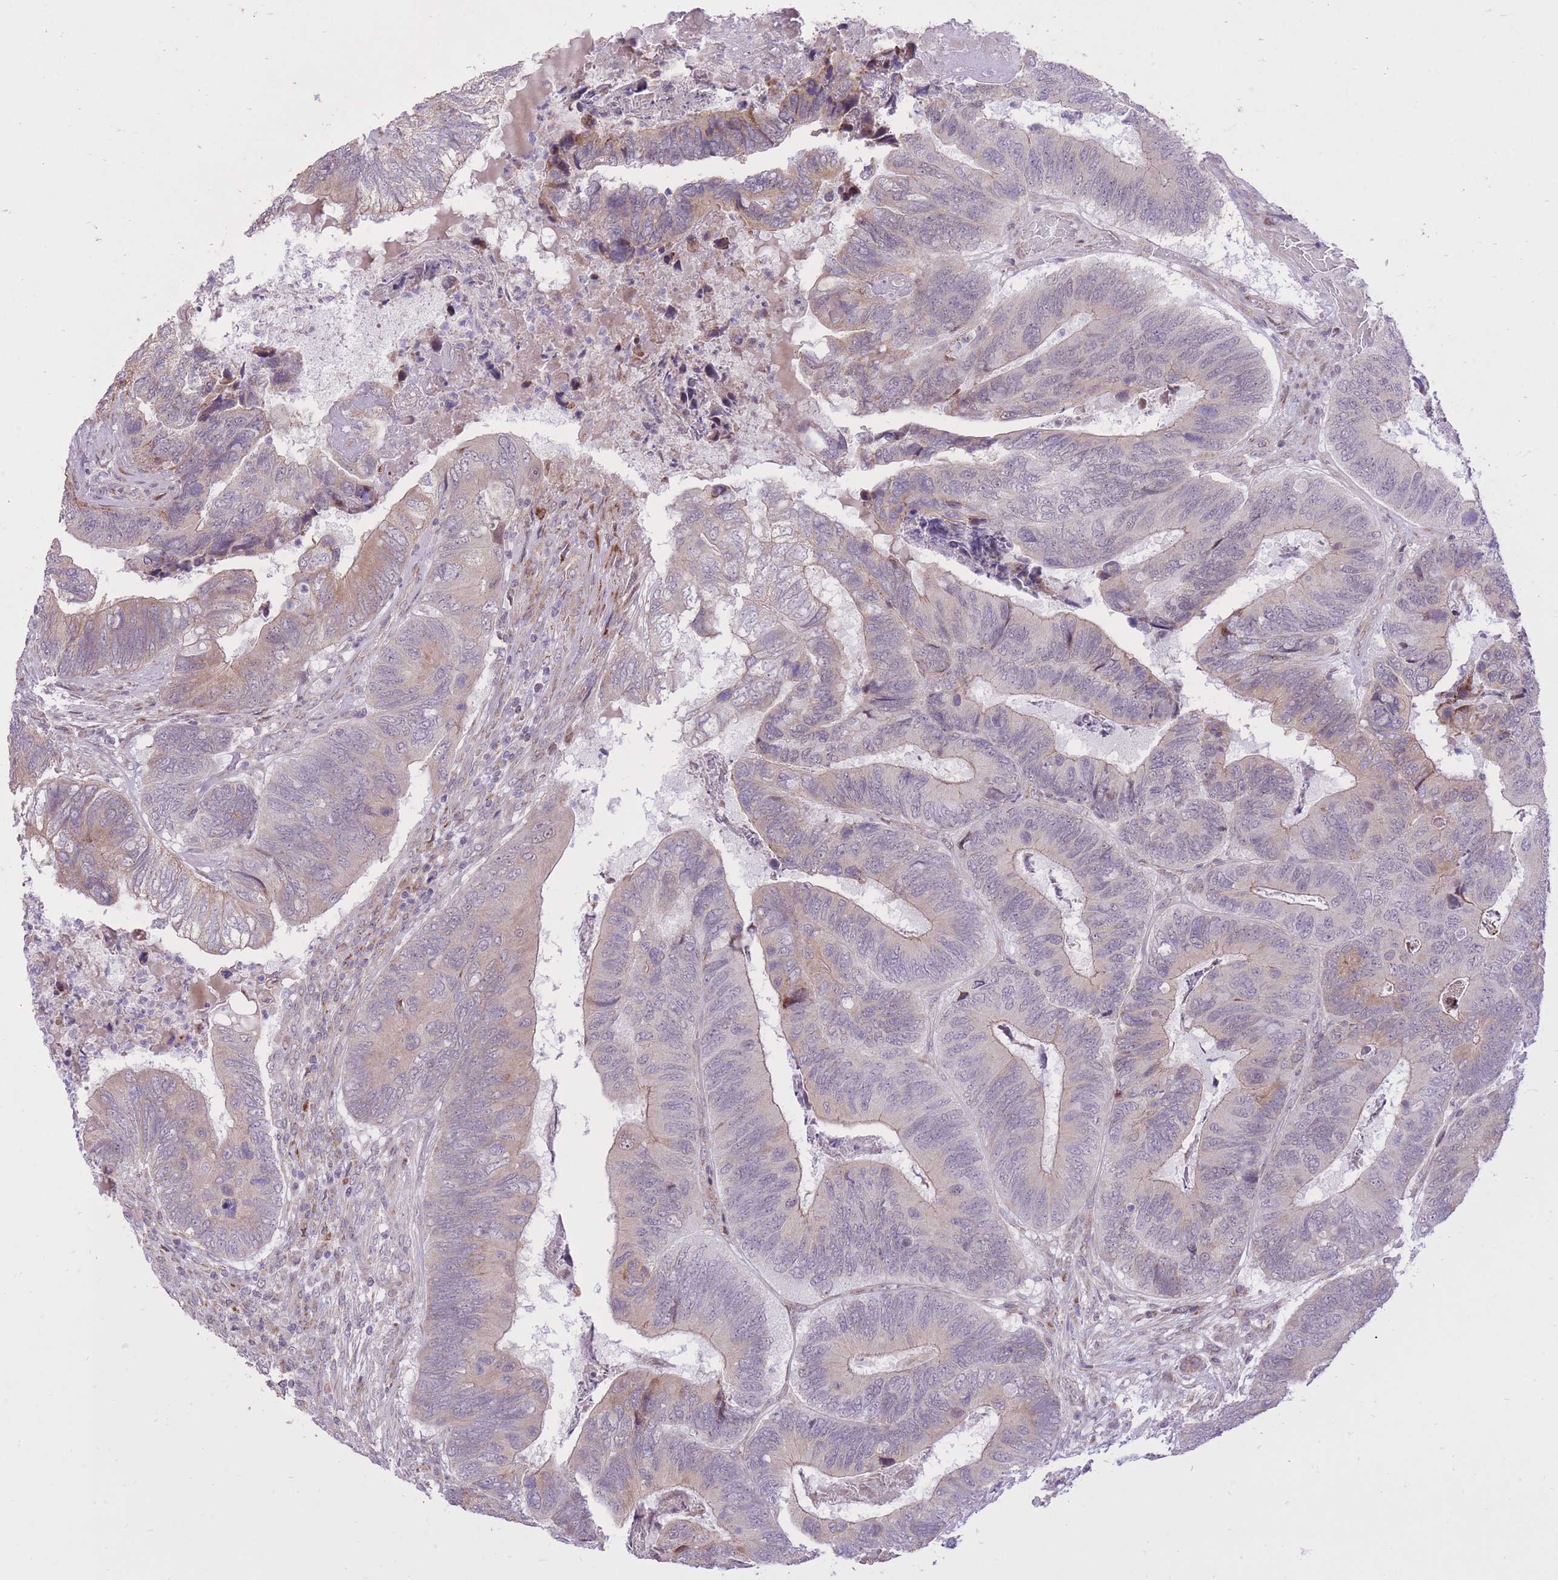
{"staining": {"intensity": "weak", "quantity": "25%-75%", "location": "cytoplasmic/membranous"}, "tissue": "colorectal cancer", "cell_type": "Tumor cells", "image_type": "cancer", "snomed": [{"axis": "morphology", "description": "Adenocarcinoma, NOS"}, {"axis": "topography", "description": "Colon"}], "caption": "Protein expression analysis of colorectal adenocarcinoma reveals weak cytoplasmic/membranous expression in about 25%-75% of tumor cells.", "gene": "SLC4A4", "patient": {"sex": "female", "age": 67}}